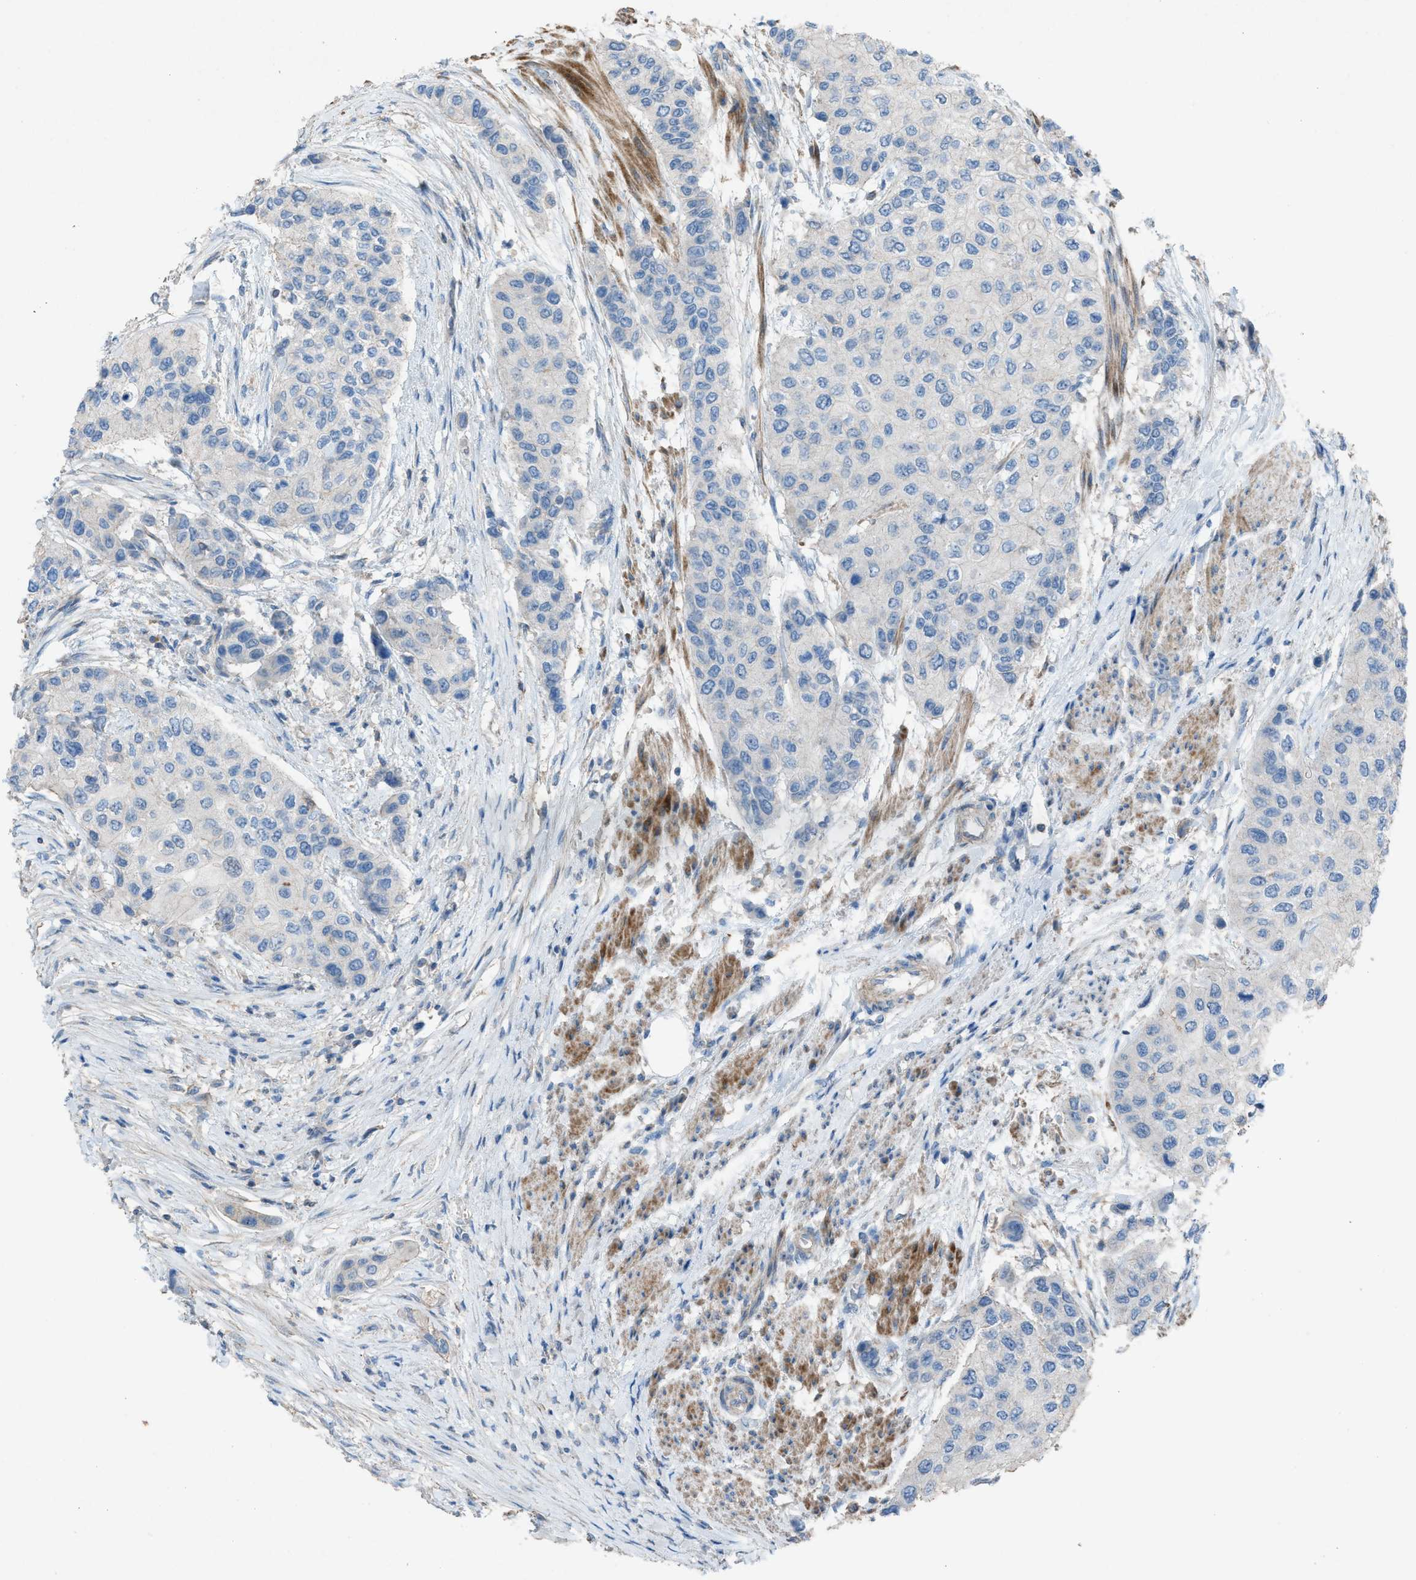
{"staining": {"intensity": "negative", "quantity": "none", "location": "none"}, "tissue": "urothelial cancer", "cell_type": "Tumor cells", "image_type": "cancer", "snomed": [{"axis": "morphology", "description": "Urothelial carcinoma, High grade"}, {"axis": "topography", "description": "Urinary bladder"}], "caption": "Tumor cells show no significant protein expression in urothelial cancer.", "gene": "NCK2", "patient": {"sex": "female", "age": 56}}